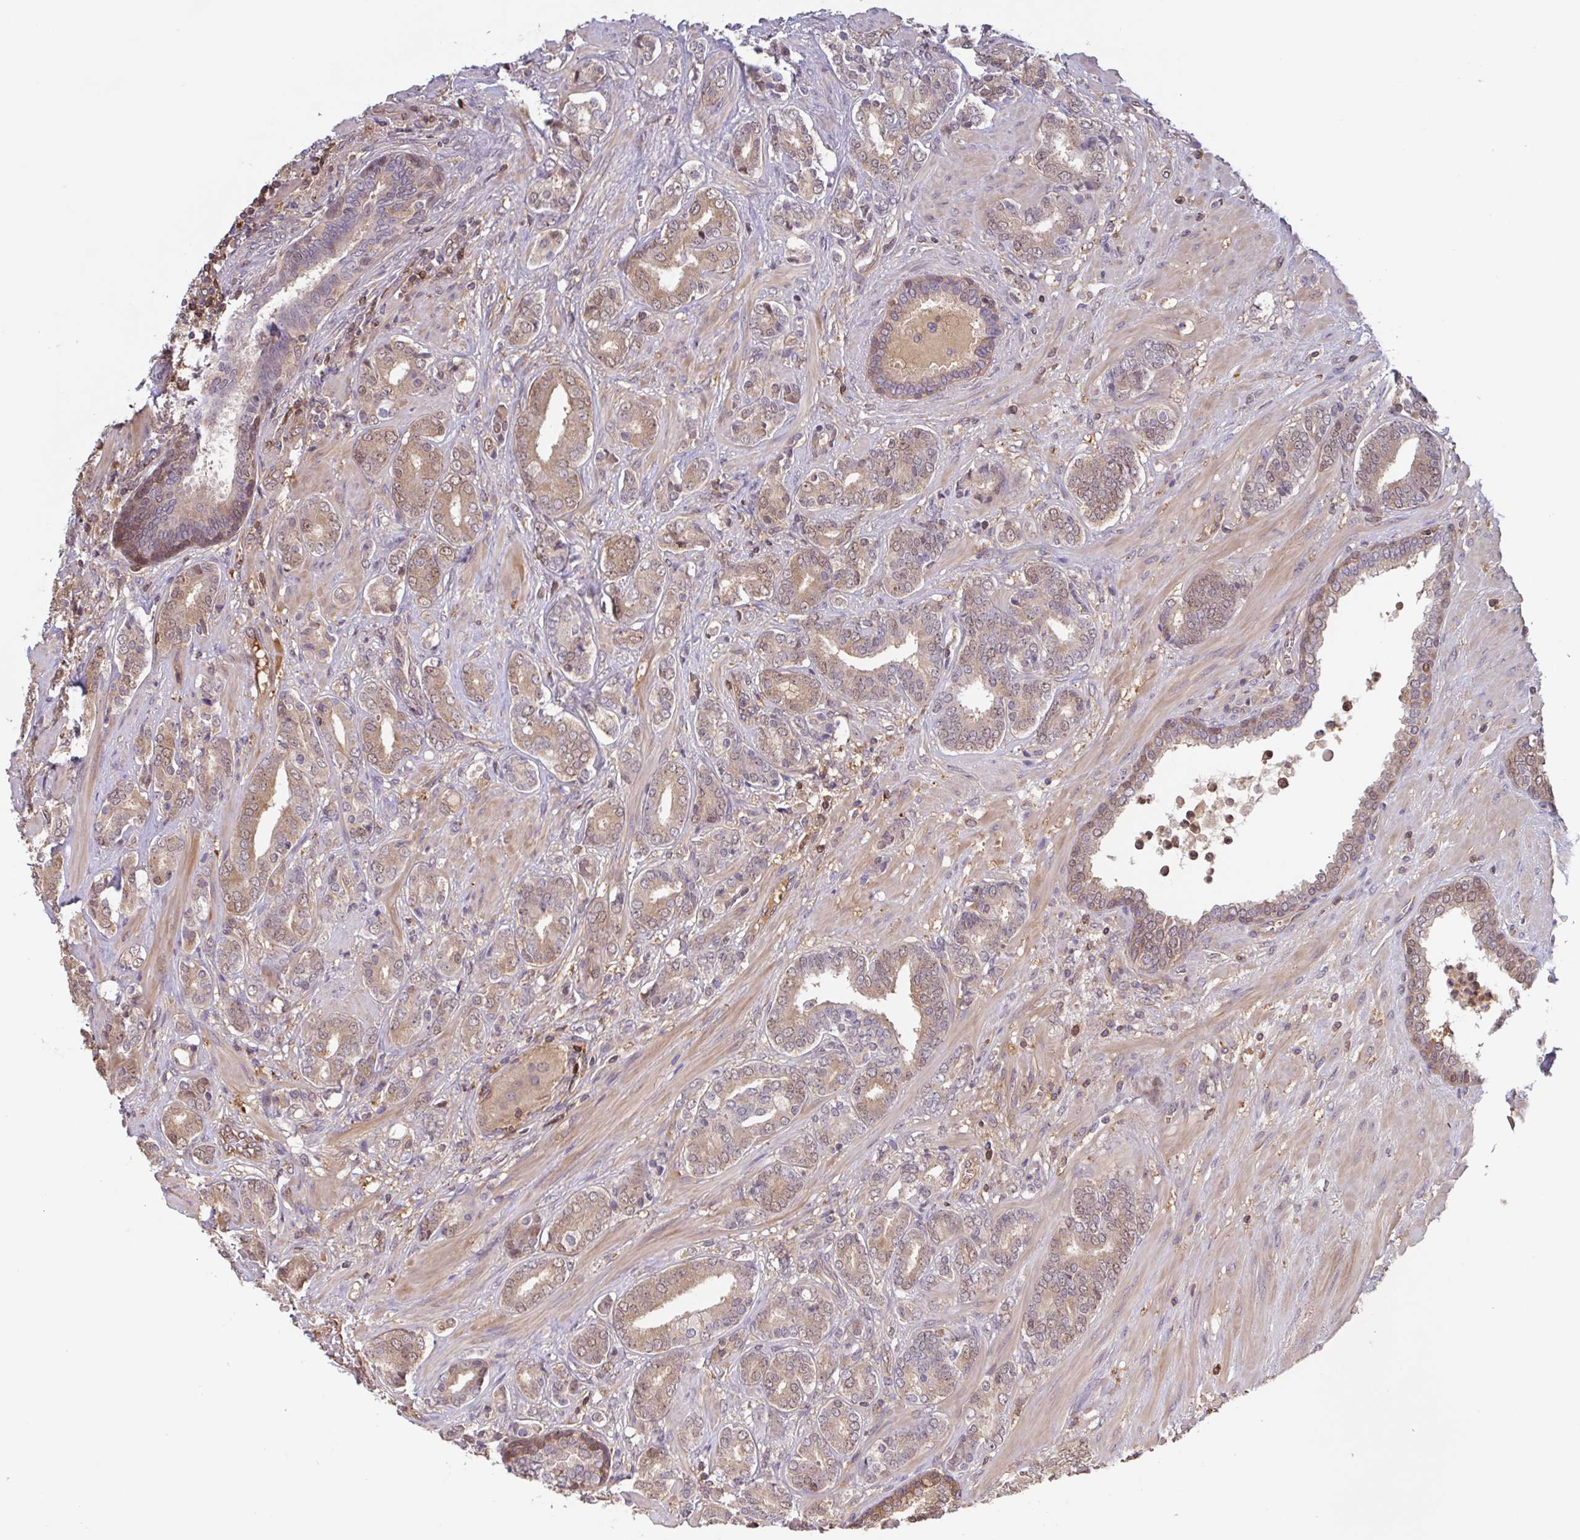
{"staining": {"intensity": "weak", "quantity": ">75%", "location": "cytoplasmic/membranous,nuclear"}, "tissue": "prostate cancer", "cell_type": "Tumor cells", "image_type": "cancer", "snomed": [{"axis": "morphology", "description": "Adenocarcinoma, High grade"}, {"axis": "topography", "description": "Prostate"}], "caption": "High-magnification brightfield microscopy of prostate cancer (adenocarcinoma (high-grade)) stained with DAB (brown) and counterstained with hematoxylin (blue). tumor cells exhibit weak cytoplasmic/membranous and nuclear expression is appreciated in approximately>75% of cells. (DAB (3,3'-diaminobenzidine) IHC, brown staining for protein, blue staining for nuclei).", "gene": "OTOP2", "patient": {"sex": "male", "age": 62}}